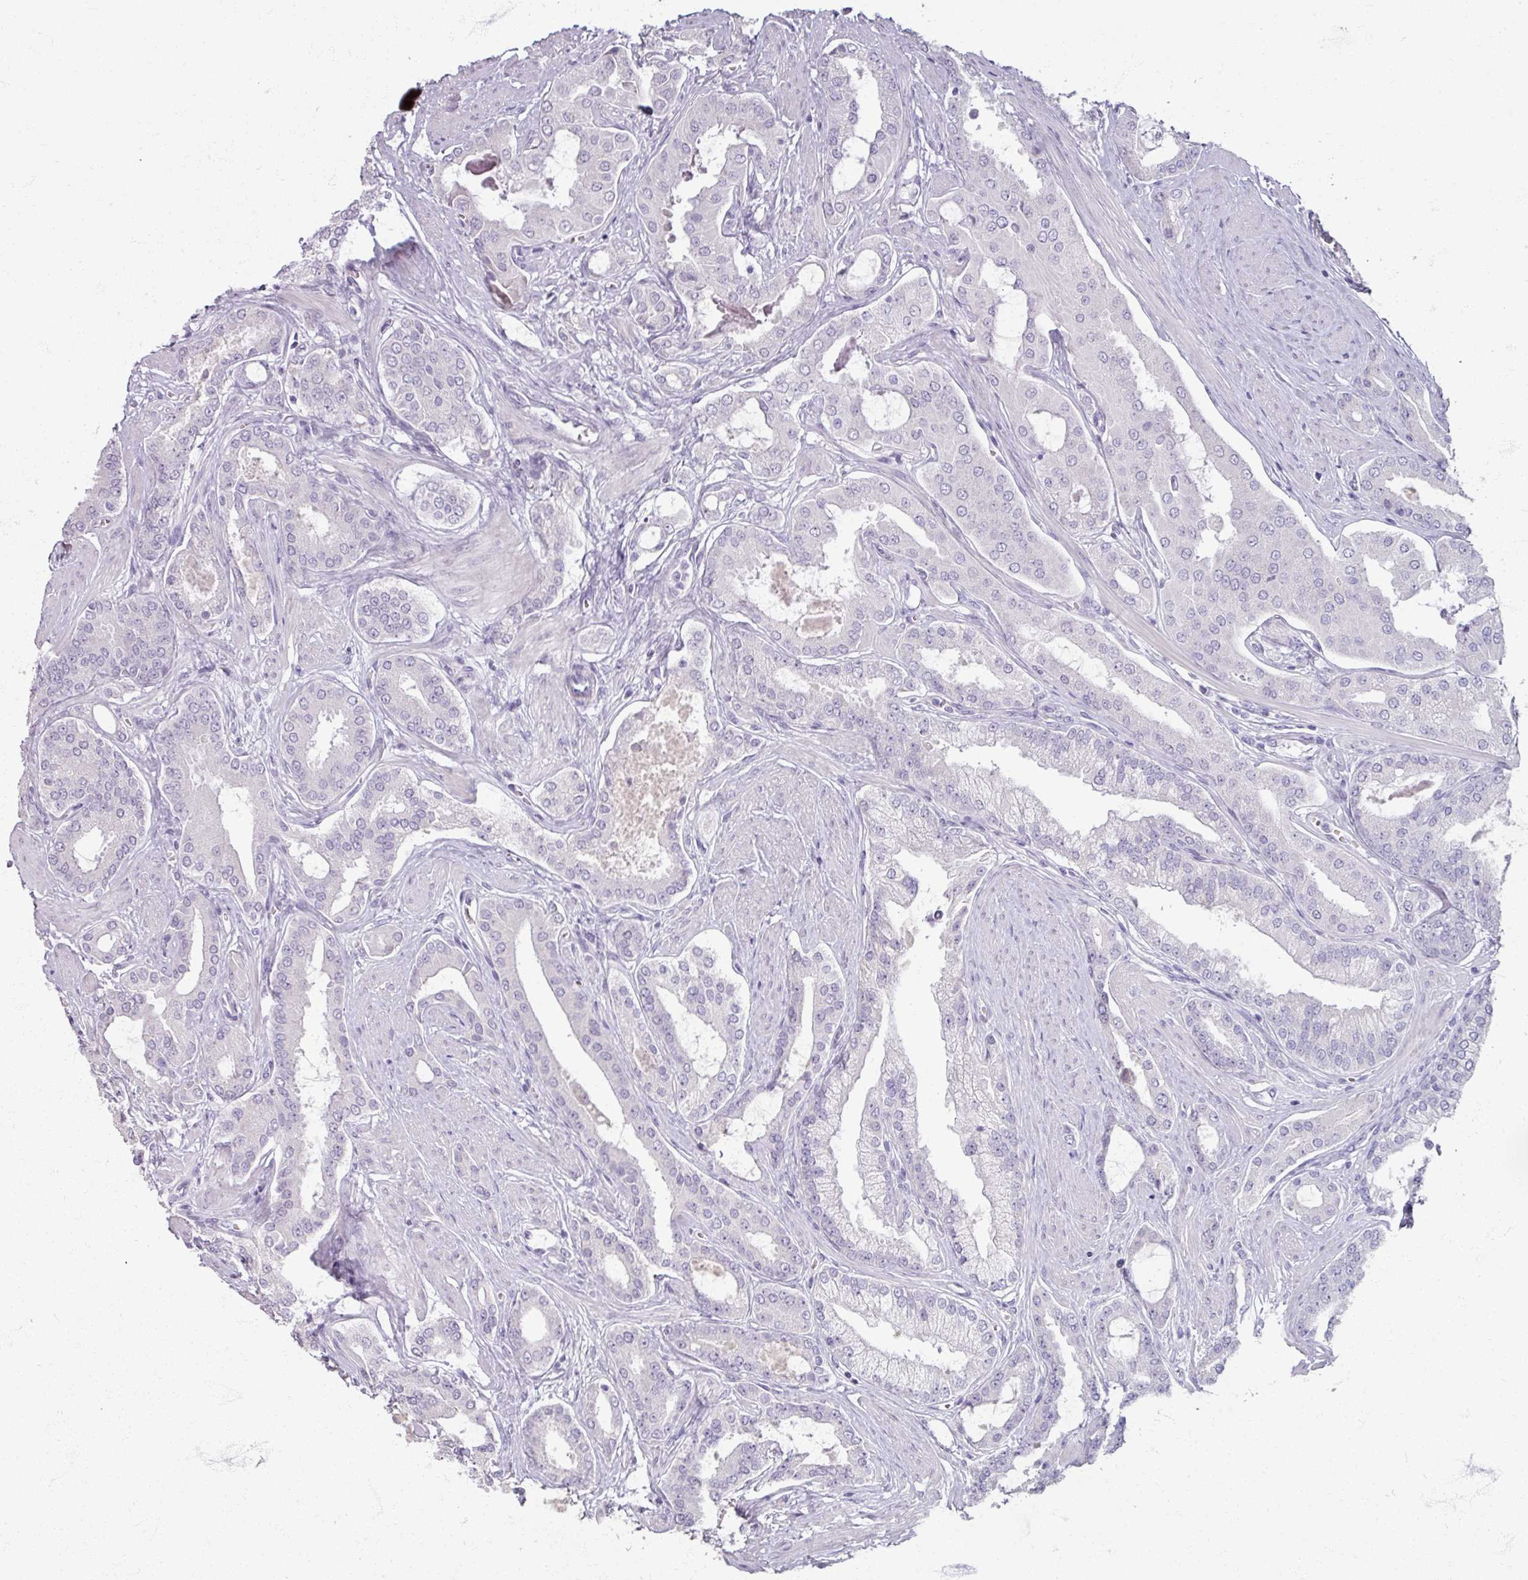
{"staining": {"intensity": "negative", "quantity": "none", "location": "none"}, "tissue": "prostate cancer", "cell_type": "Tumor cells", "image_type": "cancer", "snomed": [{"axis": "morphology", "description": "Adenocarcinoma, Low grade"}, {"axis": "topography", "description": "Prostate"}], "caption": "An immunohistochemistry photomicrograph of prostate low-grade adenocarcinoma is shown. There is no staining in tumor cells of prostate low-grade adenocarcinoma.", "gene": "TG", "patient": {"sex": "male", "age": 42}}